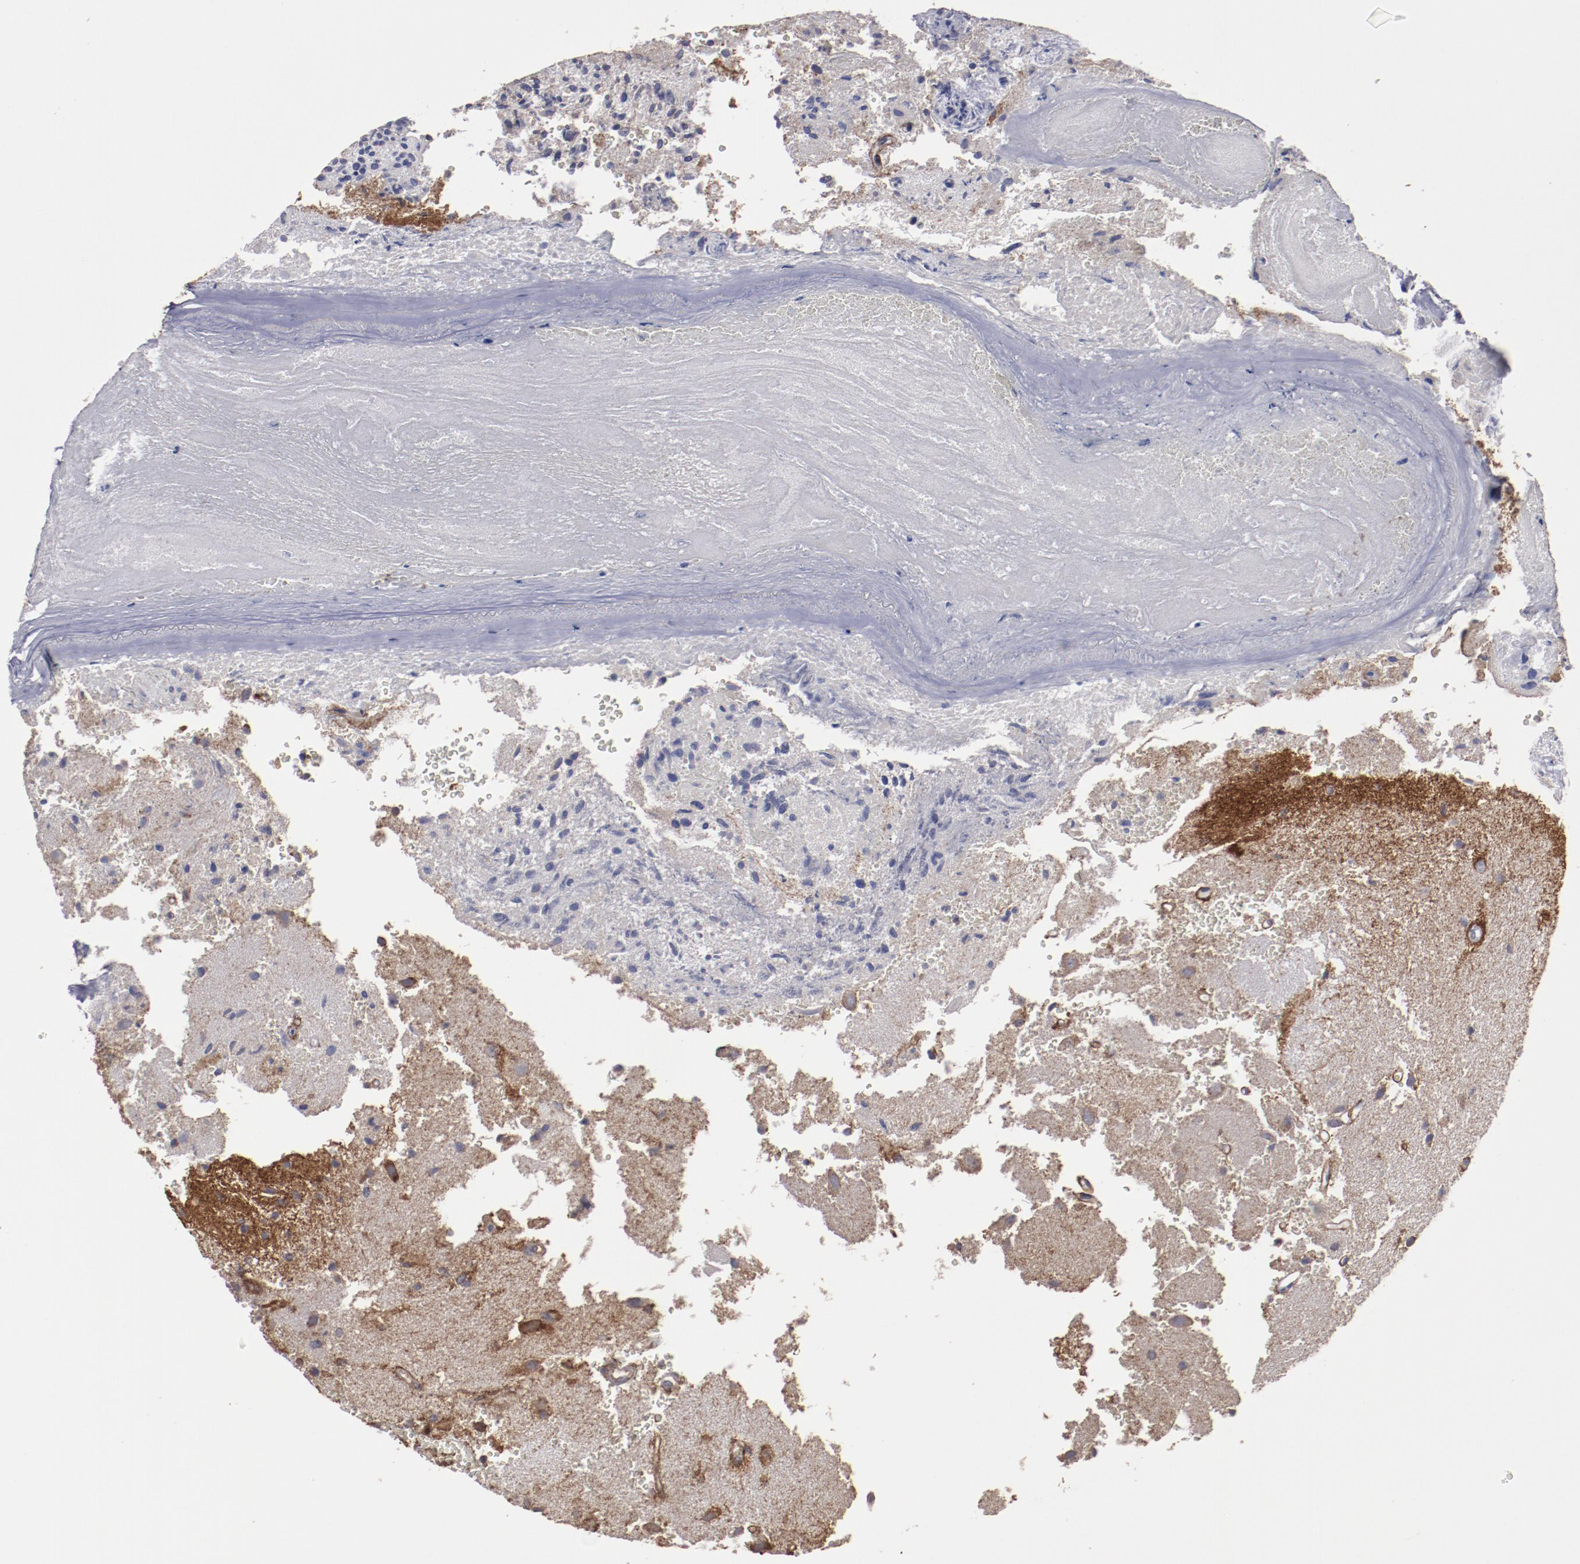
{"staining": {"intensity": "moderate", "quantity": "<25%", "location": "cytoplasmic/membranous"}, "tissue": "glioma", "cell_type": "Tumor cells", "image_type": "cancer", "snomed": [{"axis": "morphology", "description": "Normal tissue, NOS"}, {"axis": "morphology", "description": "Glioma, malignant, High grade"}, {"axis": "topography", "description": "Cerebral cortex"}], "caption": "Malignant glioma (high-grade) stained with DAB IHC displays low levels of moderate cytoplasmic/membranous expression in approximately <25% of tumor cells.", "gene": "RPS4Y1", "patient": {"sex": "male", "age": 75}}